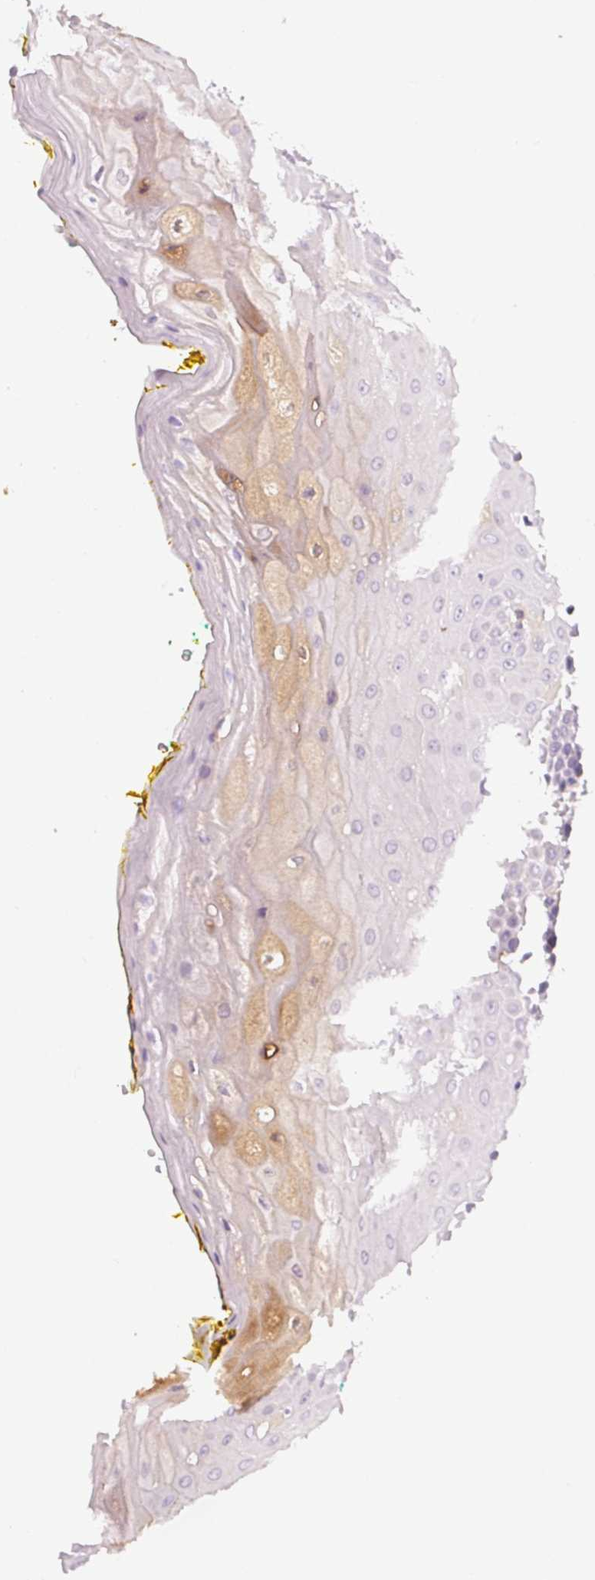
{"staining": {"intensity": "weak", "quantity": "<25%", "location": "cytoplasmic/membranous"}, "tissue": "oral mucosa", "cell_type": "Squamous epithelial cells", "image_type": "normal", "snomed": [{"axis": "morphology", "description": "Normal tissue, NOS"}, {"axis": "morphology", "description": "Squamous cell carcinoma, NOS"}, {"axis": "topography", "description": "Oral tissue"}, {"axis": "topography", "description": "Head-Neck"}], "caption": "Photomicrograph shows no protein positivity in squamous epithelial cells of normal oral mucosa. The staining is performed using DAB (3,3'-diaminobenzidine) brown chromogen with nuclei counter-stained in using hematoxylin.", "gene": "AFM", "patient": {"sex": "female", "age": 70}}